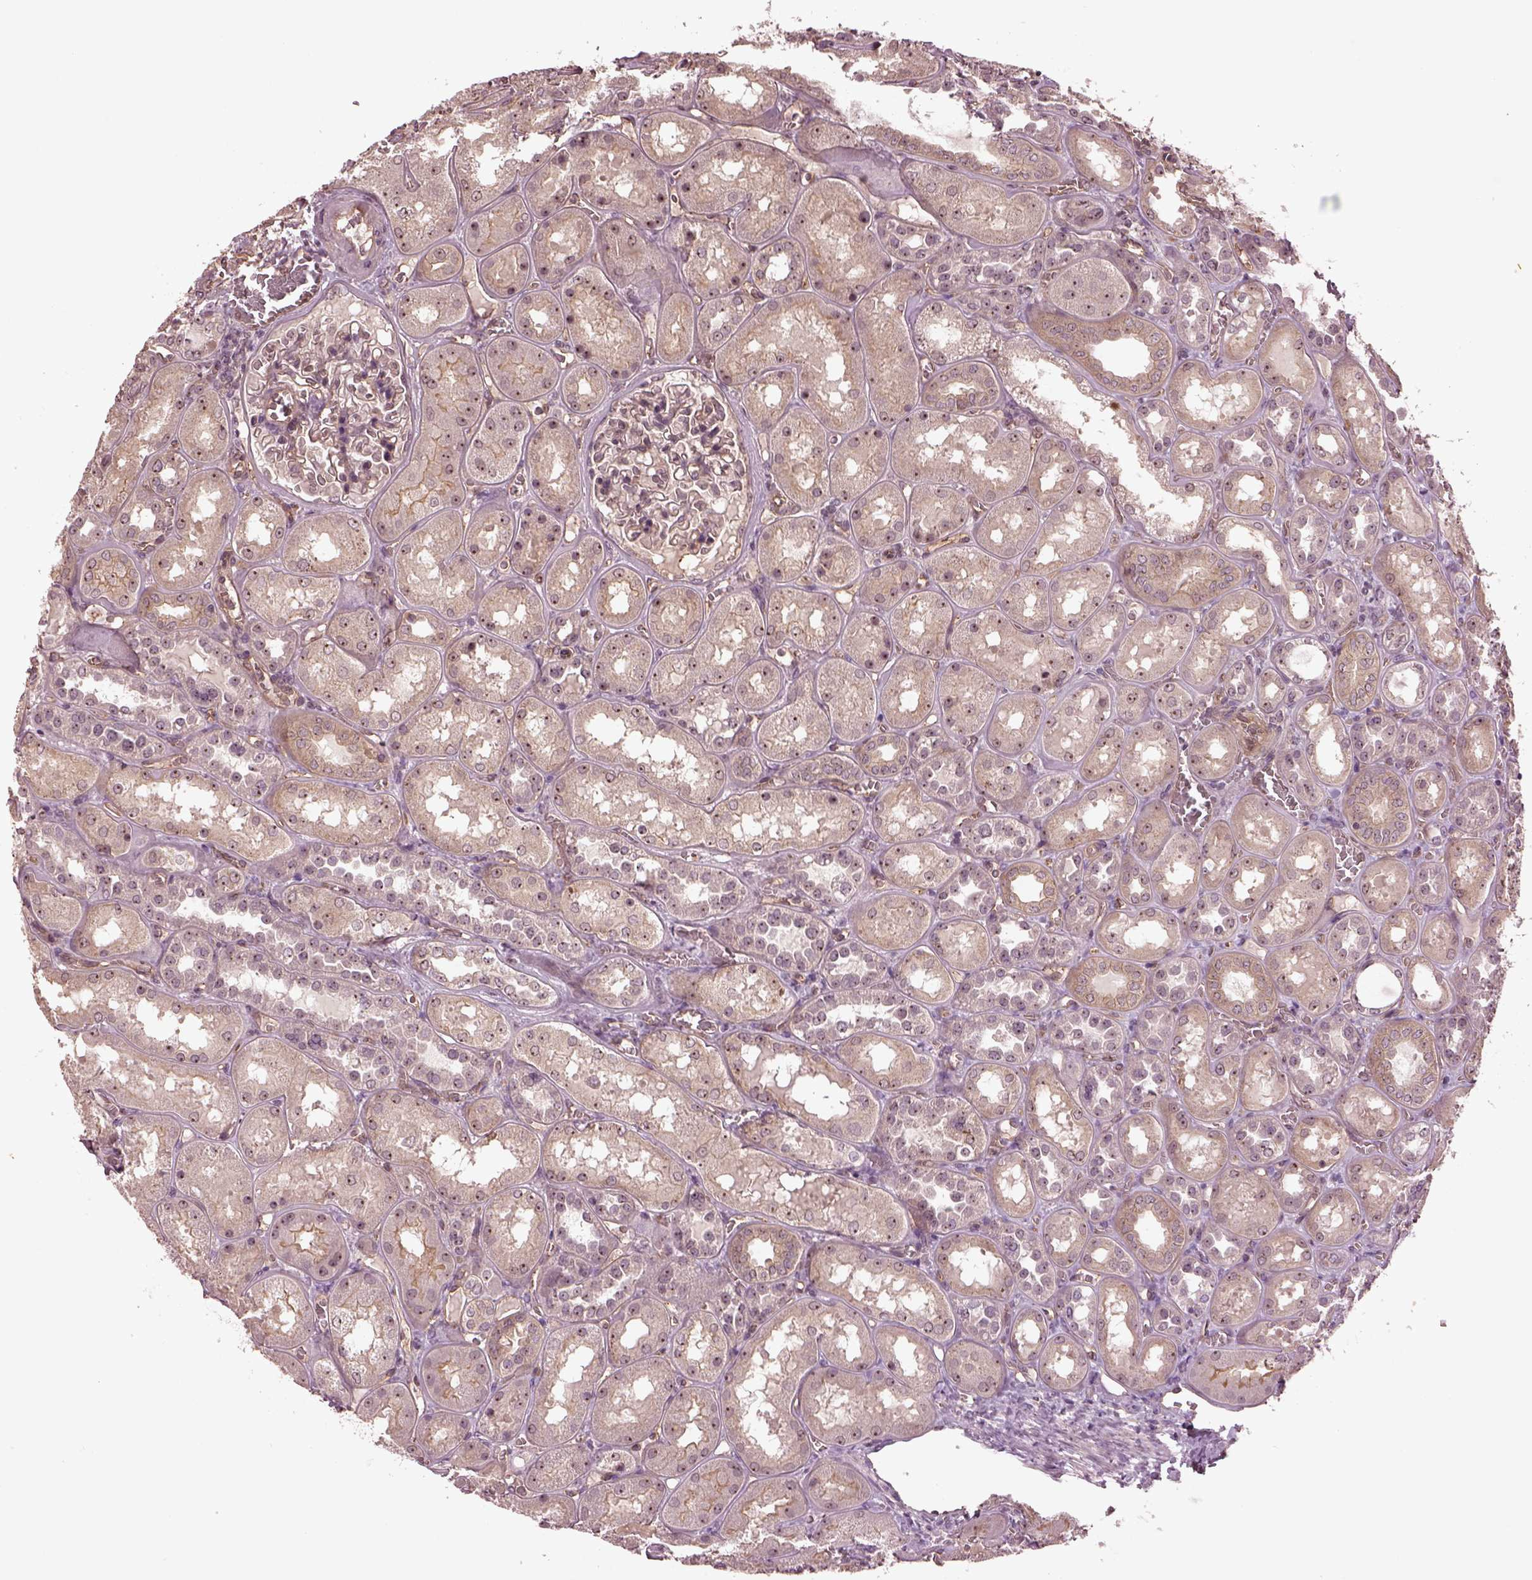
{"staining": {"intensity": "weak", "quantity": "<25%", "location": "cytoplasmic/membranous"}, "tissue": "kidney", "cell_type": "Cells in glomeruli", "image_type": "normal", "snomed": [{"axis": "morphology", "description": "Normal tissue, NOS"}, {"axis": "topography", "description": "Kidney"}], "caption": "High power microscopy micrograph of an immunohistochemistry image of normal kidney, revealing no significant staining in cells in glomeruli.", "gene": "GNRH1", "patient": {"sex": "male", "age": 73}}